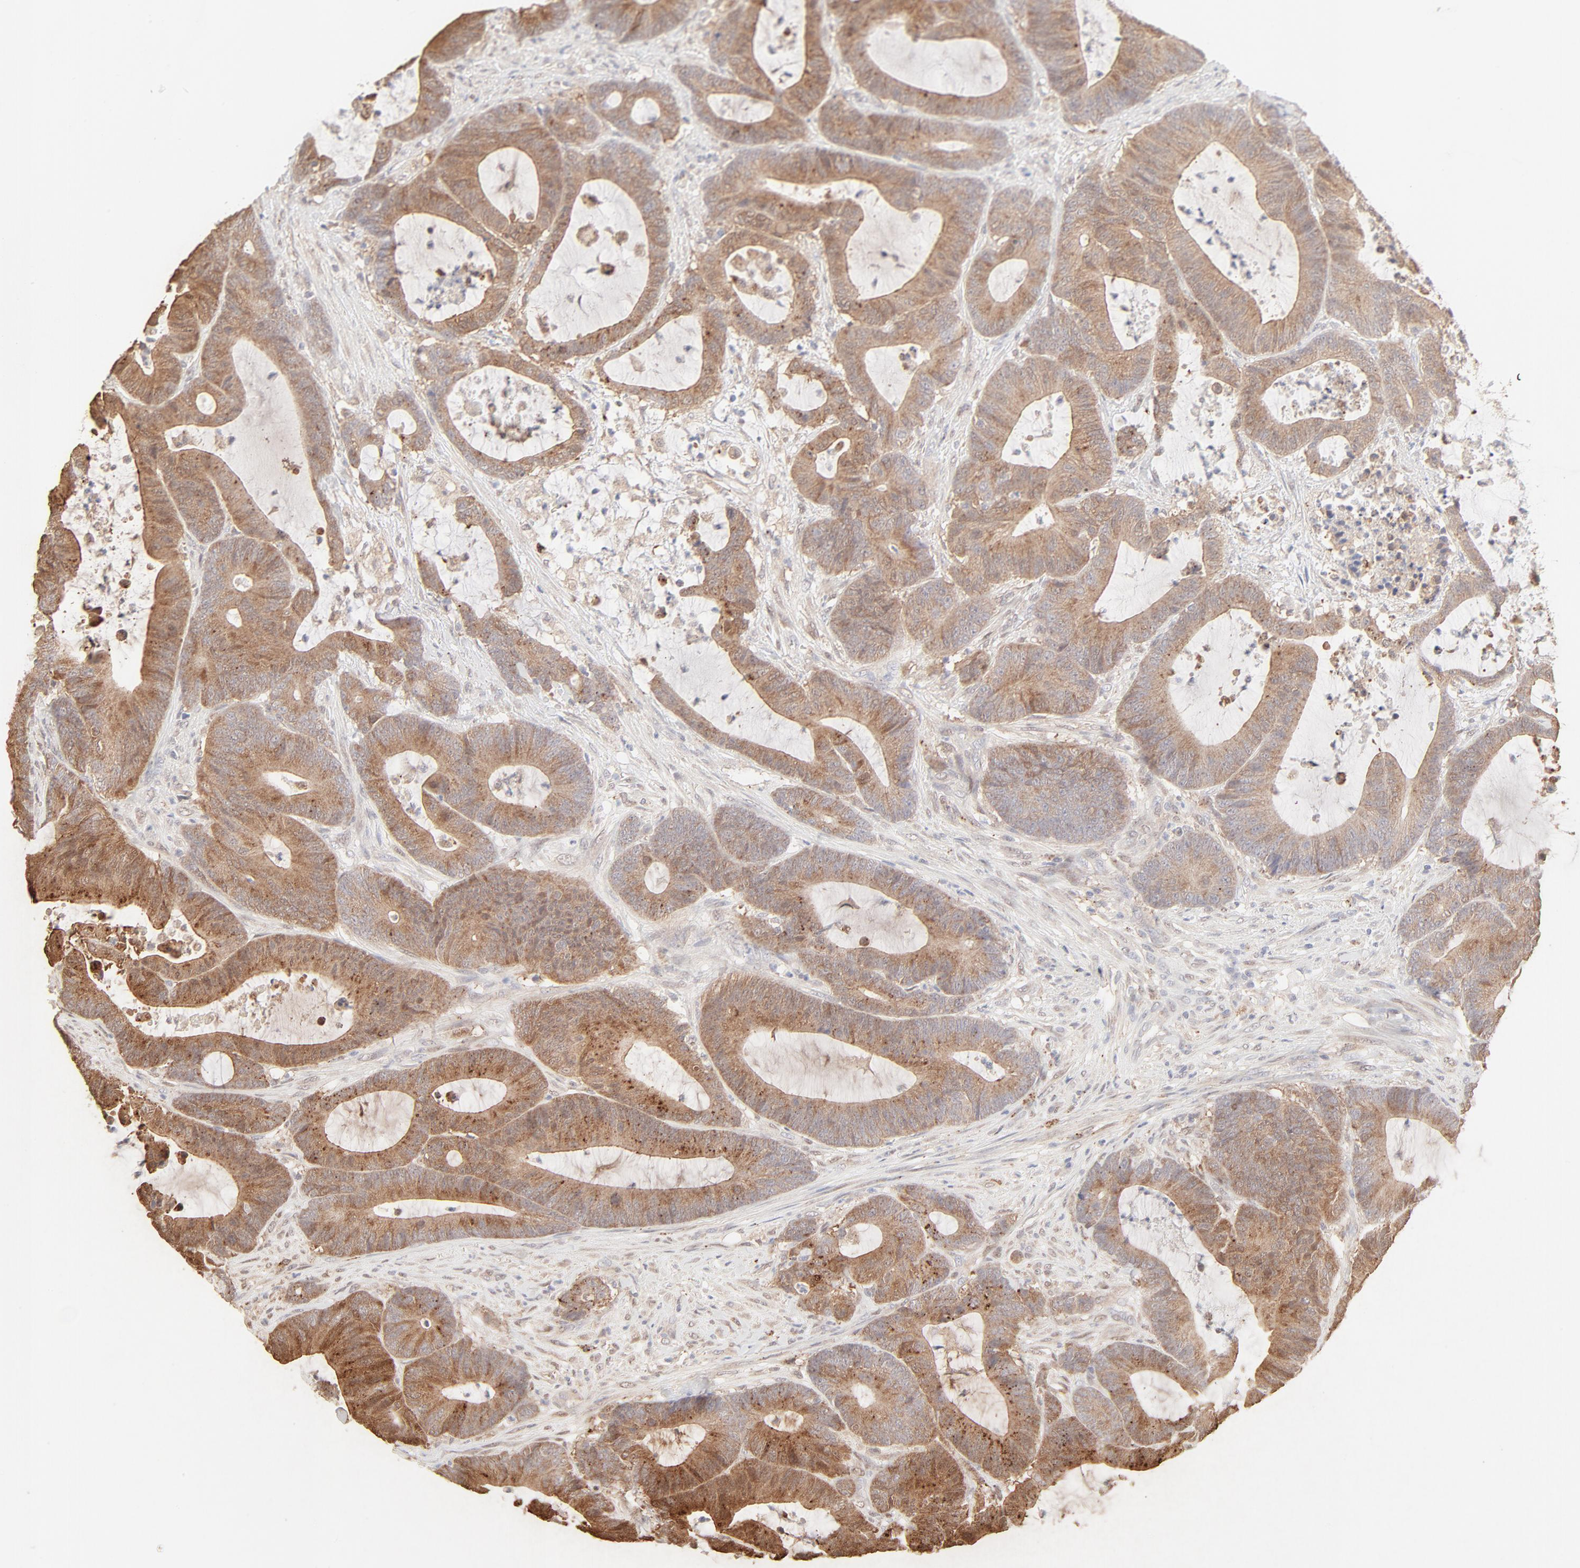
{"staining": {"intensity": "moderate", "quantity": ">75%", "location": "cytoplasmic/membranous"}, "tissue": "colorectal cancer", "cell_type": "Tumor cells", "image_type": "cancer", "snomed": [{"axis": "morphology", "description": "Adenocarcinoma, NOS"}, {"axis": "topography", "description": "Colon"}], "caption": "This image shows immunohistochemistry (IHC) staining of human colorectal cancer (adenocarcinoma), with medium moderate cytoplasmic/membranous positivity in about >75% of tumor cells.", "gene": "LGALS2", "patient": {"sex": "female", "age": 84}}